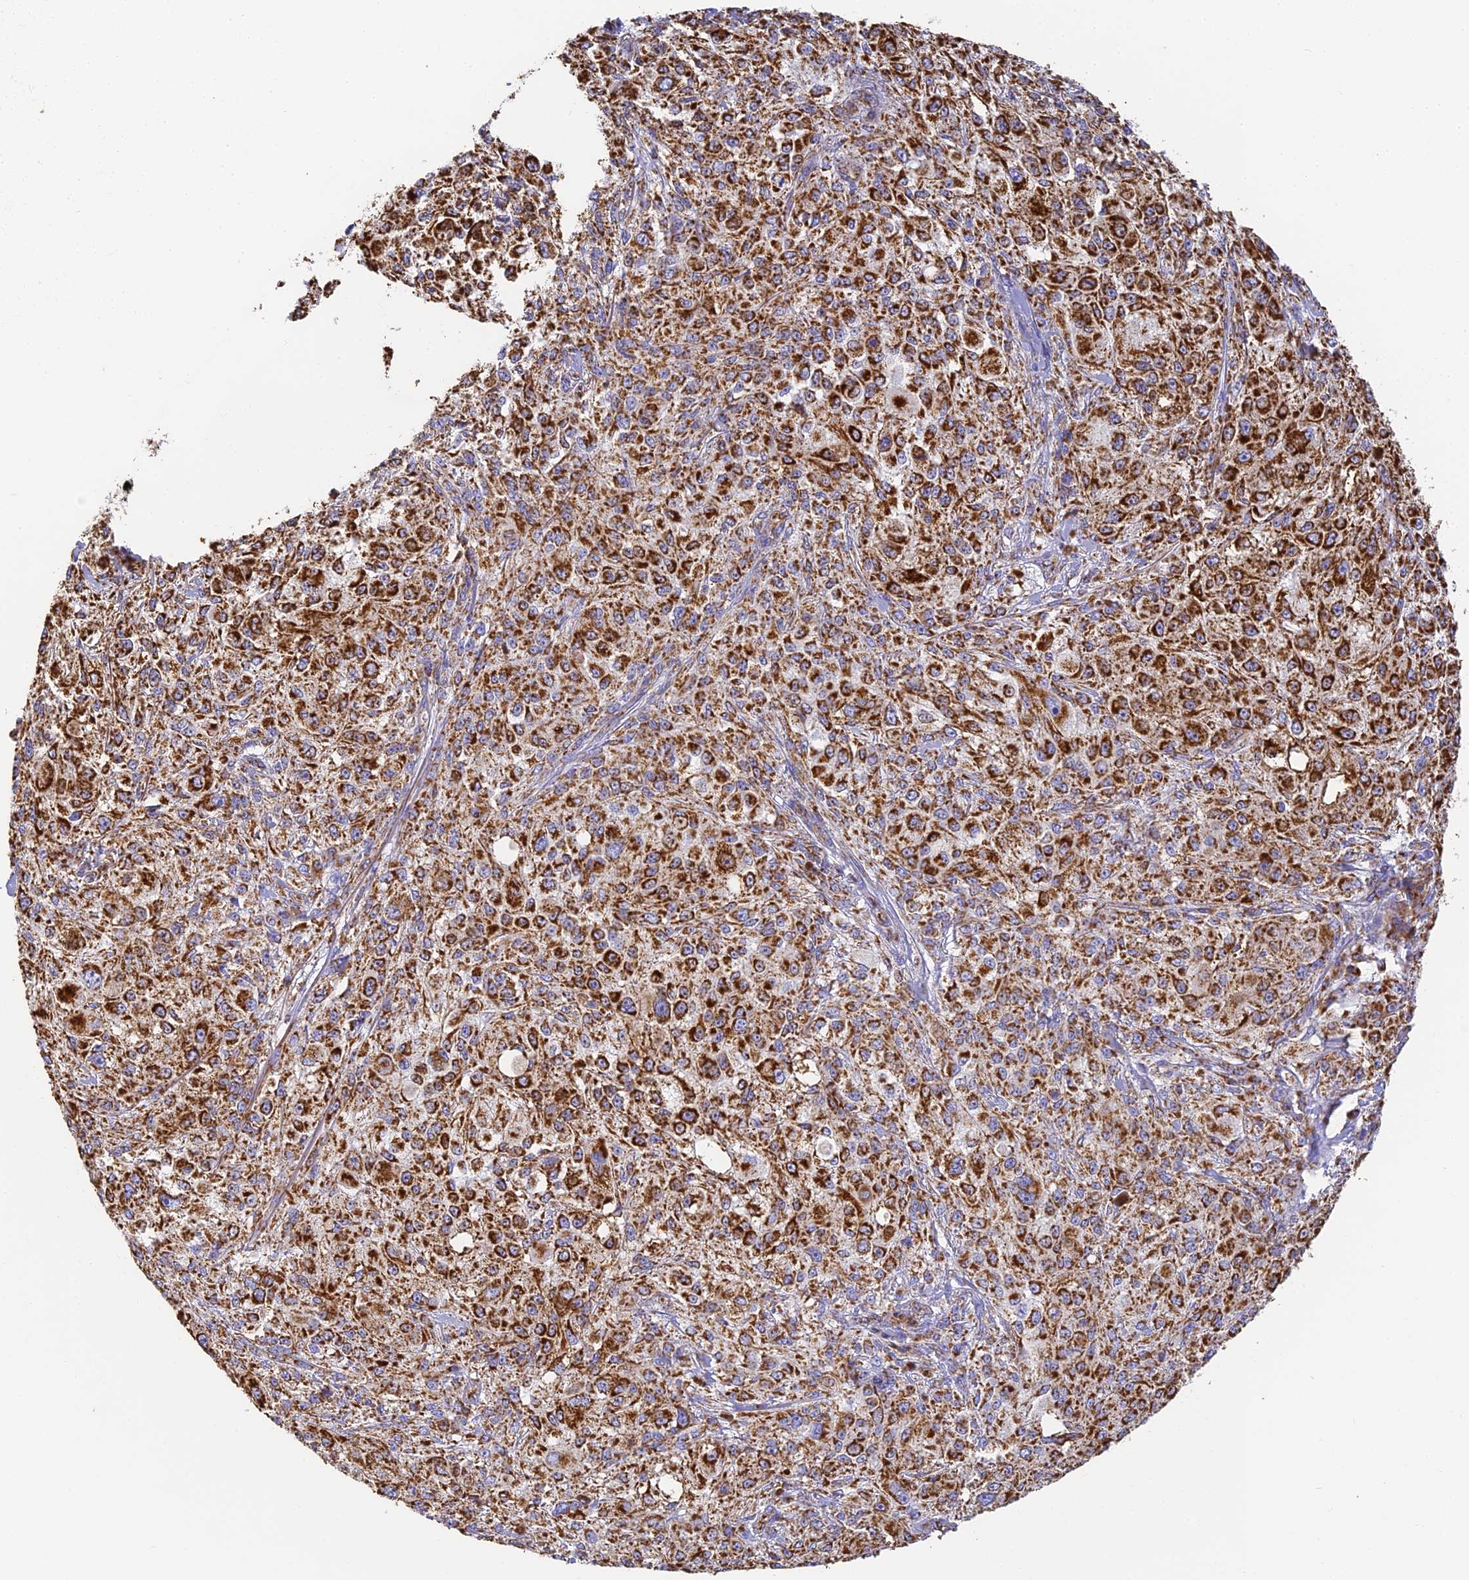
{"staining": {"intensity": "strong", "quantity": ">75%", "location": "cytoplasmic/membranous"}, "tissue": "melanoma", "cell_type": "Tumor cells", "image_type": "cancer", "snomed": [{"axis": "morphology", "description": "Necrosis, NOS"}, {"axis": "morphology", "description": "Malignant melanoma, NOS"}, {"axis": "topography", "description": "Skin"}], "caption": "Melanoma was stained to show a protein in brown. There is high levels of strong cytoplasmic/membranous staining in approximately >75% of tumor cells. The protein of interest is stained brown, and the nuclei are stained in blue (DAB (3,3'-diaminobenzidine) IHC with brightfield microscopy, high magnification).", "gene": "COX6C", "patient": {"sex": "female", "age": 87}}